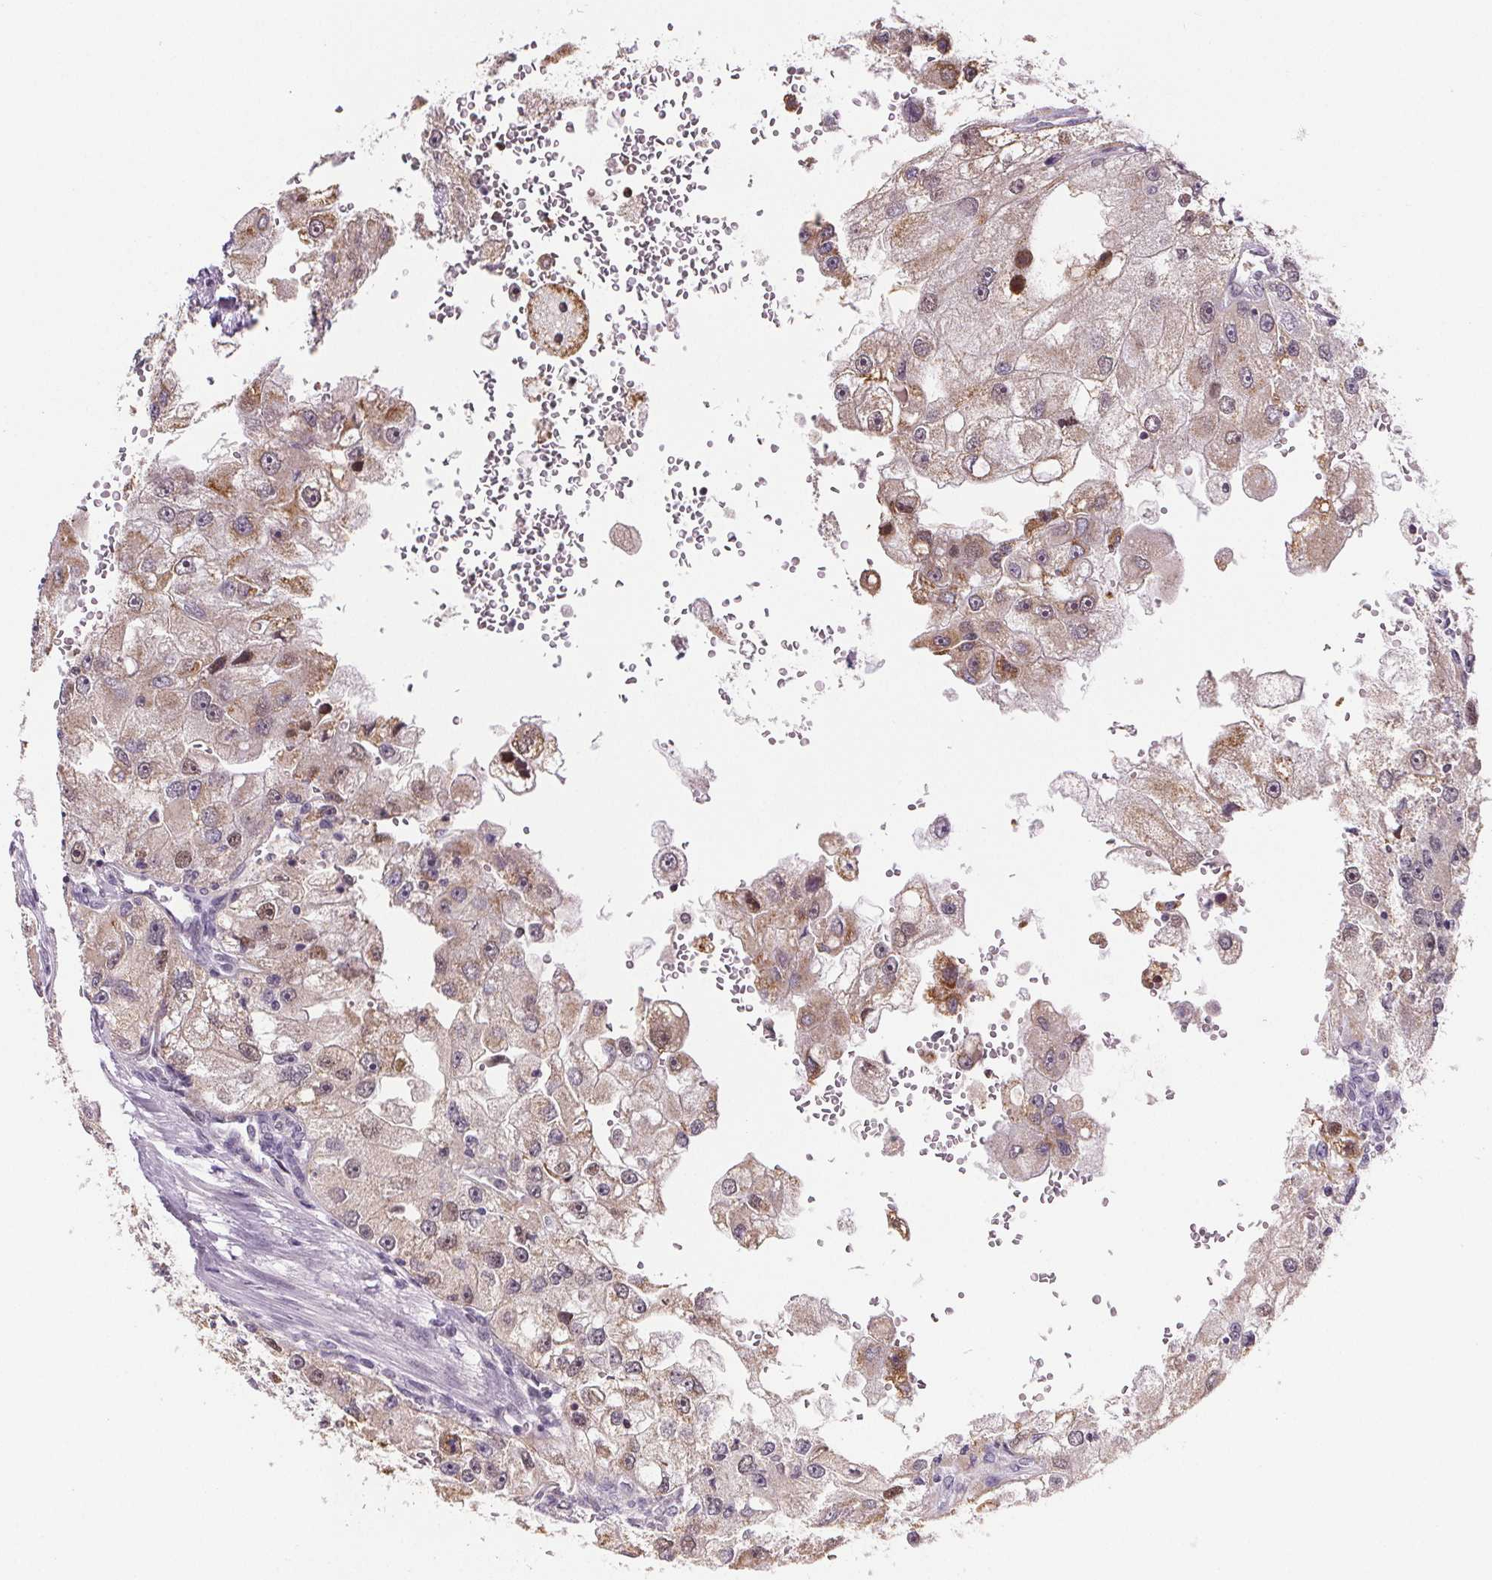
{"staining": {"intensity": "weak", "quantity": ">75%", "location": "cytoplasmic/membranous"}, "tissue": "renal cancer", "cell_type": "Tumor cells", "image_type": "cancer", "snomed": [{"axis": "morphology", "description": "Adenocarcinoma, NOS"}, {"axis": "topography", "description": "Kidney"}], "caption": "Immunohistochemistry (IHC) (DAB) staining of adenocarcinoma (renal) demonstrates weak cytoplasmic/membranous protein expression in about >75% of tumor cells.", "gene": "SUCLA2", "patient": {"sex": "male", "age": 63}}